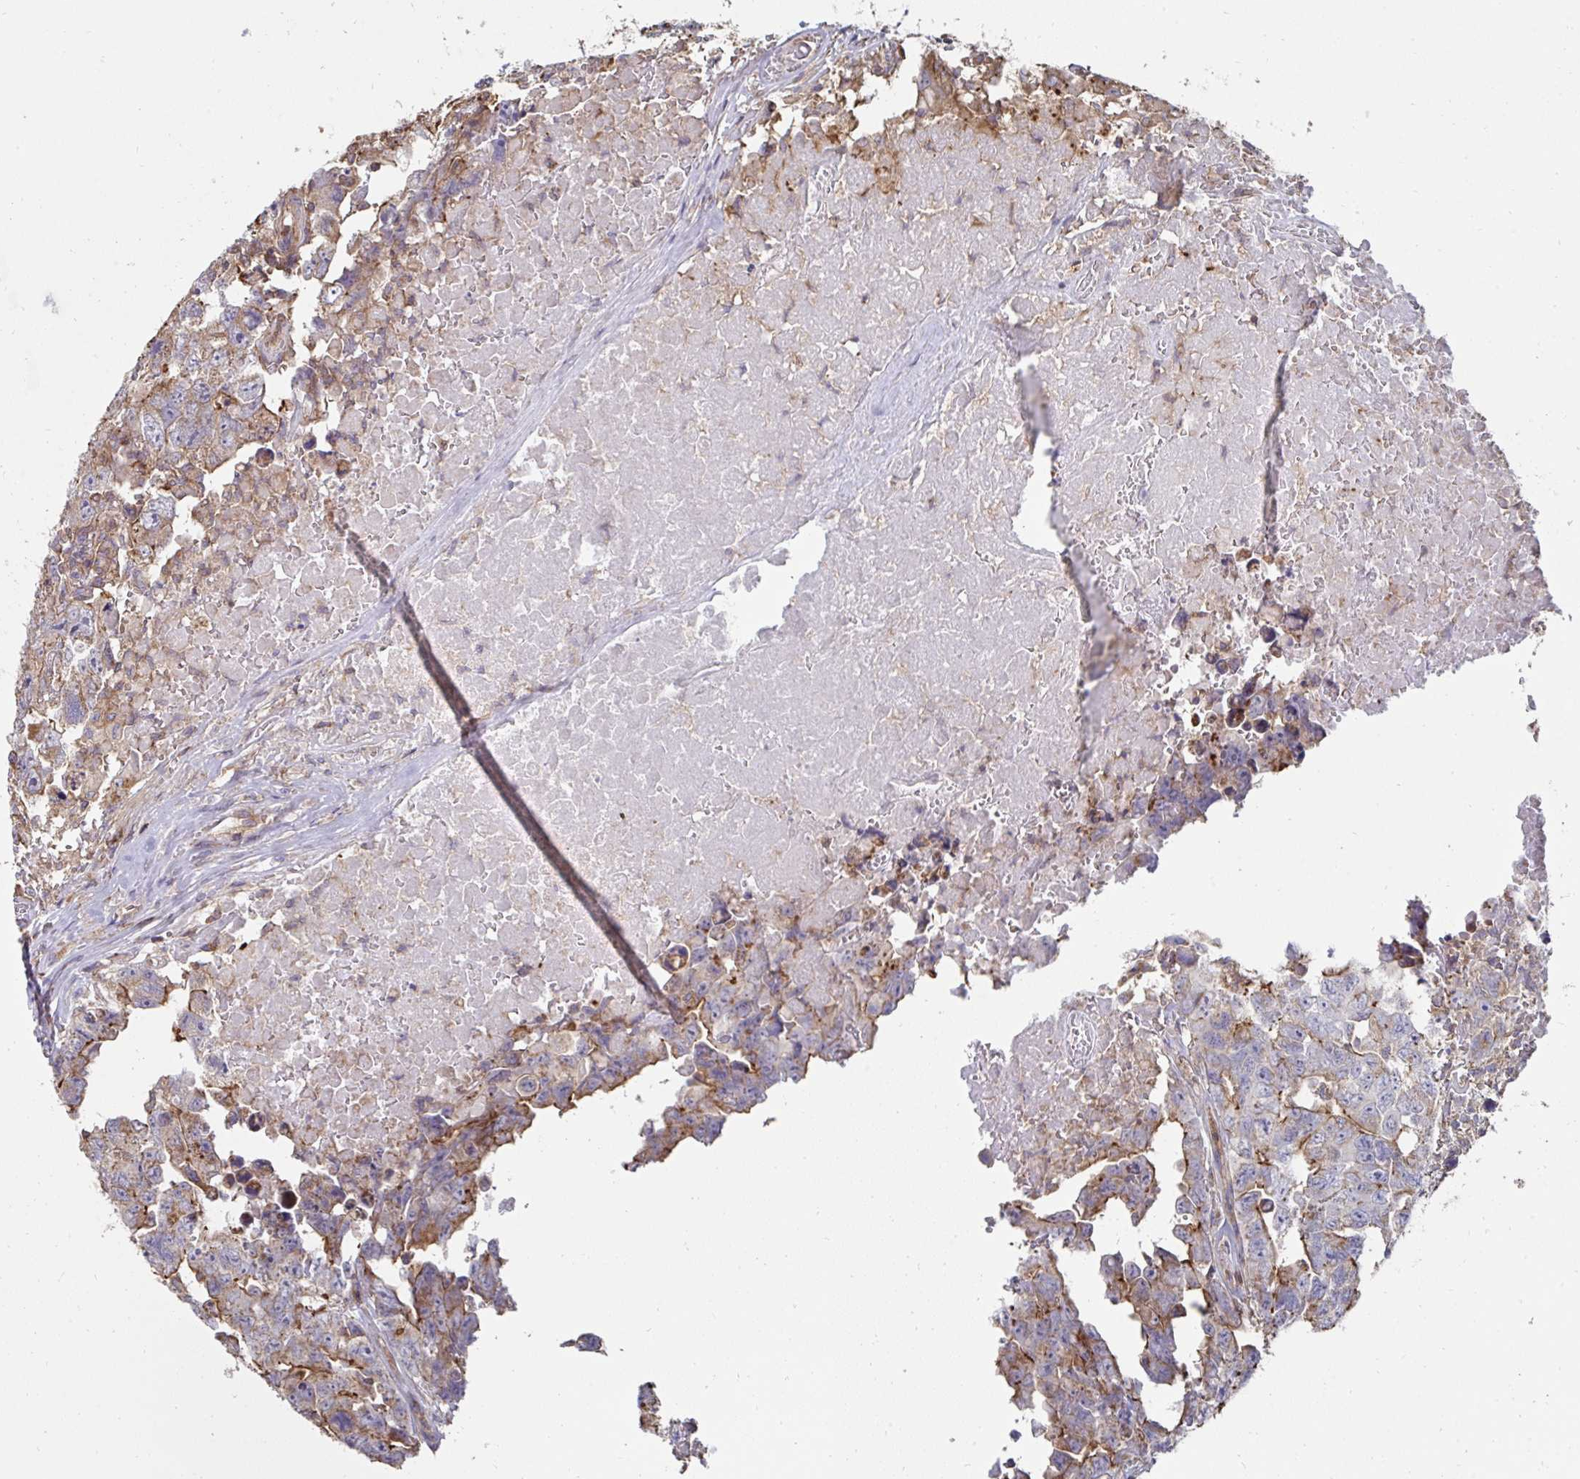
{"staining": {"intensity": "moderate", "quantity": "25%-75%", "location": "cytoplasmic/membranous"}, "tissue": "testis cancer", "cell_type": "Tumor cells", "image_type": "cancer", "snomed": [{"axis": "morphology", "description": "Carcinoma, Embryonal, NOS"}, {"axis": "topography", "description": "Testis"}], "caption": "Immunohistochemistry (IHC) photomicrograph of embryonal carcinoma (testis) stained for a protein (brown), which shows medium levels of moderate cytoplasmic/membranous positivity in about 25%-75% of tumor cells.", "gene": "DZANK1", "patient": {"sex": "male", "age": 22}}